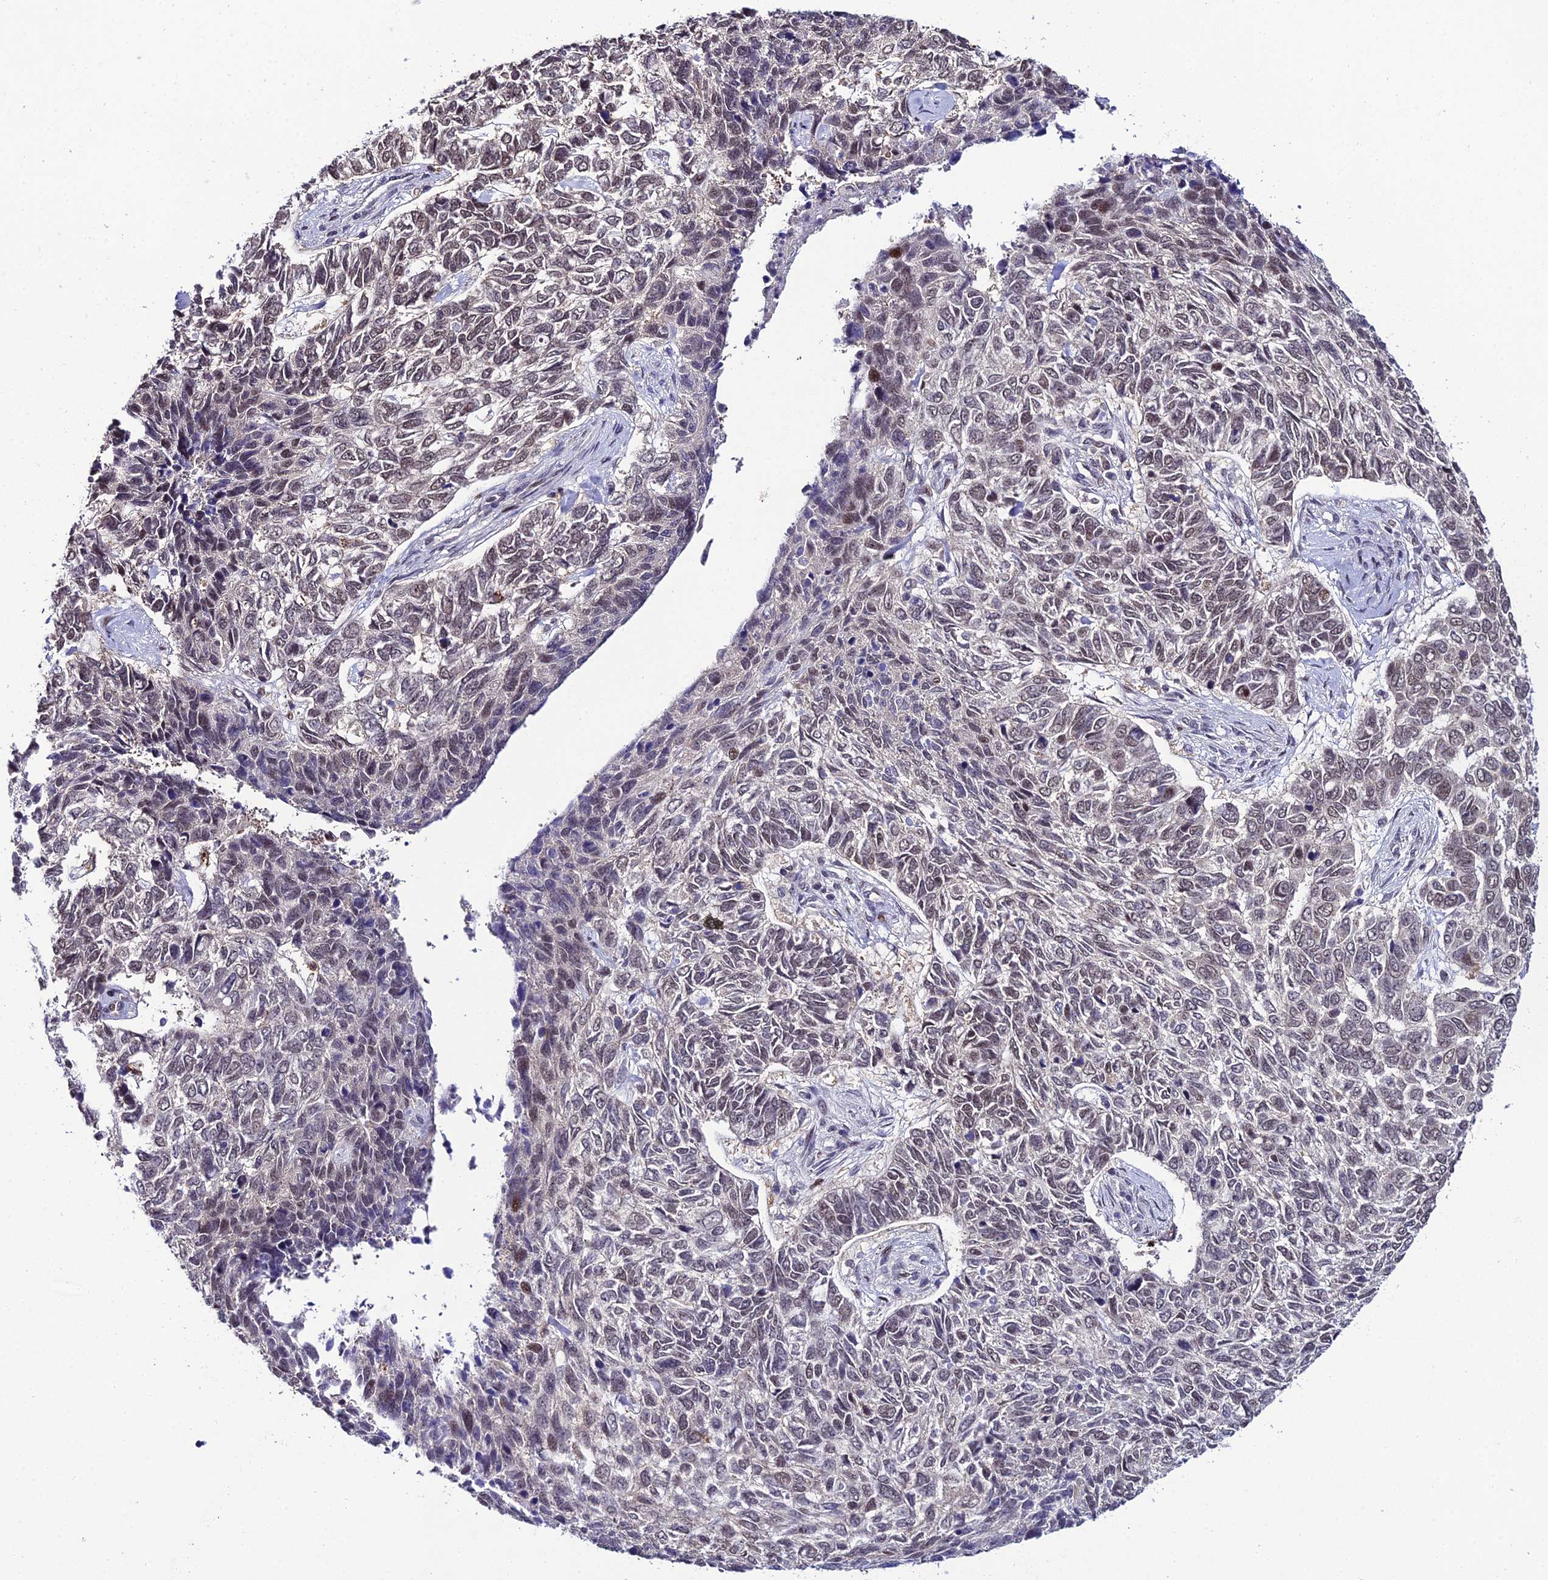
{"staining": {"intensity": "moderate", "quantity": "25%-75%", "location": "nuclear"}, "tissue": "skin cancer", "cell_type": "Tumor cells", "image_type": "cancer", "snomed": [{"axis": "morphology", "description": "Basal cell carcinoma"}, {"axis": "topography", "description": "Skin"}], "caption": "Immunohistochemical staining of skin basal cell carcinoma exhibits moderate nuclear protein positivity in approximately 25%-75% of tumor cells. Immunohistochemistry (ihc) stains the protein in brown and the nuclei are stained blue.", "gene": "SYT15", "patient": {"sex": "female", "age": 65}}